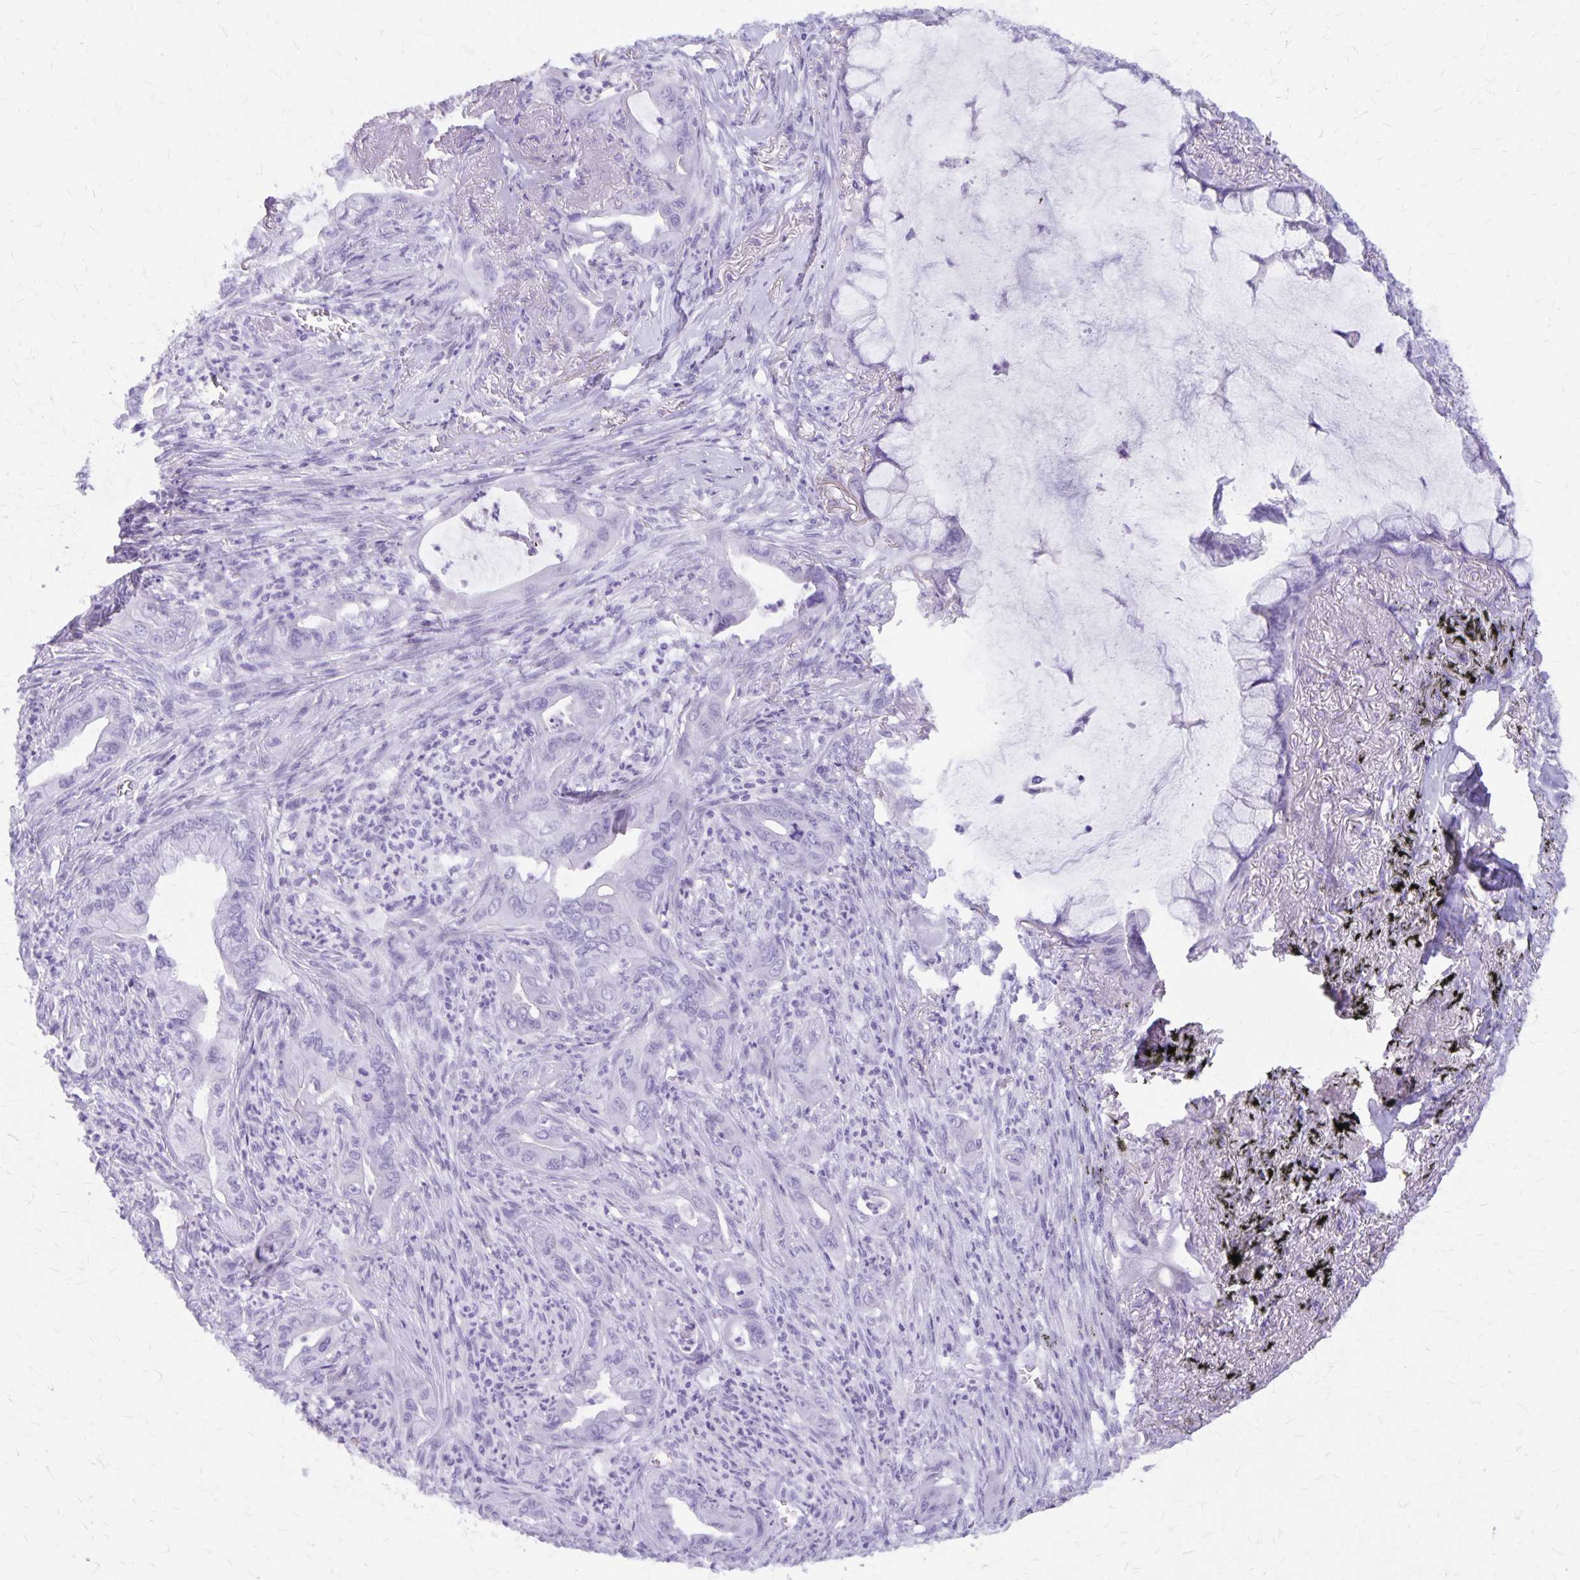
{"staining": {"intensity": "negative", "quantity": "none", "location": "none"}, "tissue": "lung cancer", "cell_type": "Tumor cells", "image_type": "cancer", "snomed": [{"axis": "morphology", "description": "Adenocarcinoma, NOS"}, {"axis": "topography", "description": "Lung"}], "caption": "Lung adenocarcinoma stained for a protein using IHC reveals no positivity tumor cells.", "gene": "DEFA5", "patient": {"sex": "male", "age": 65}}